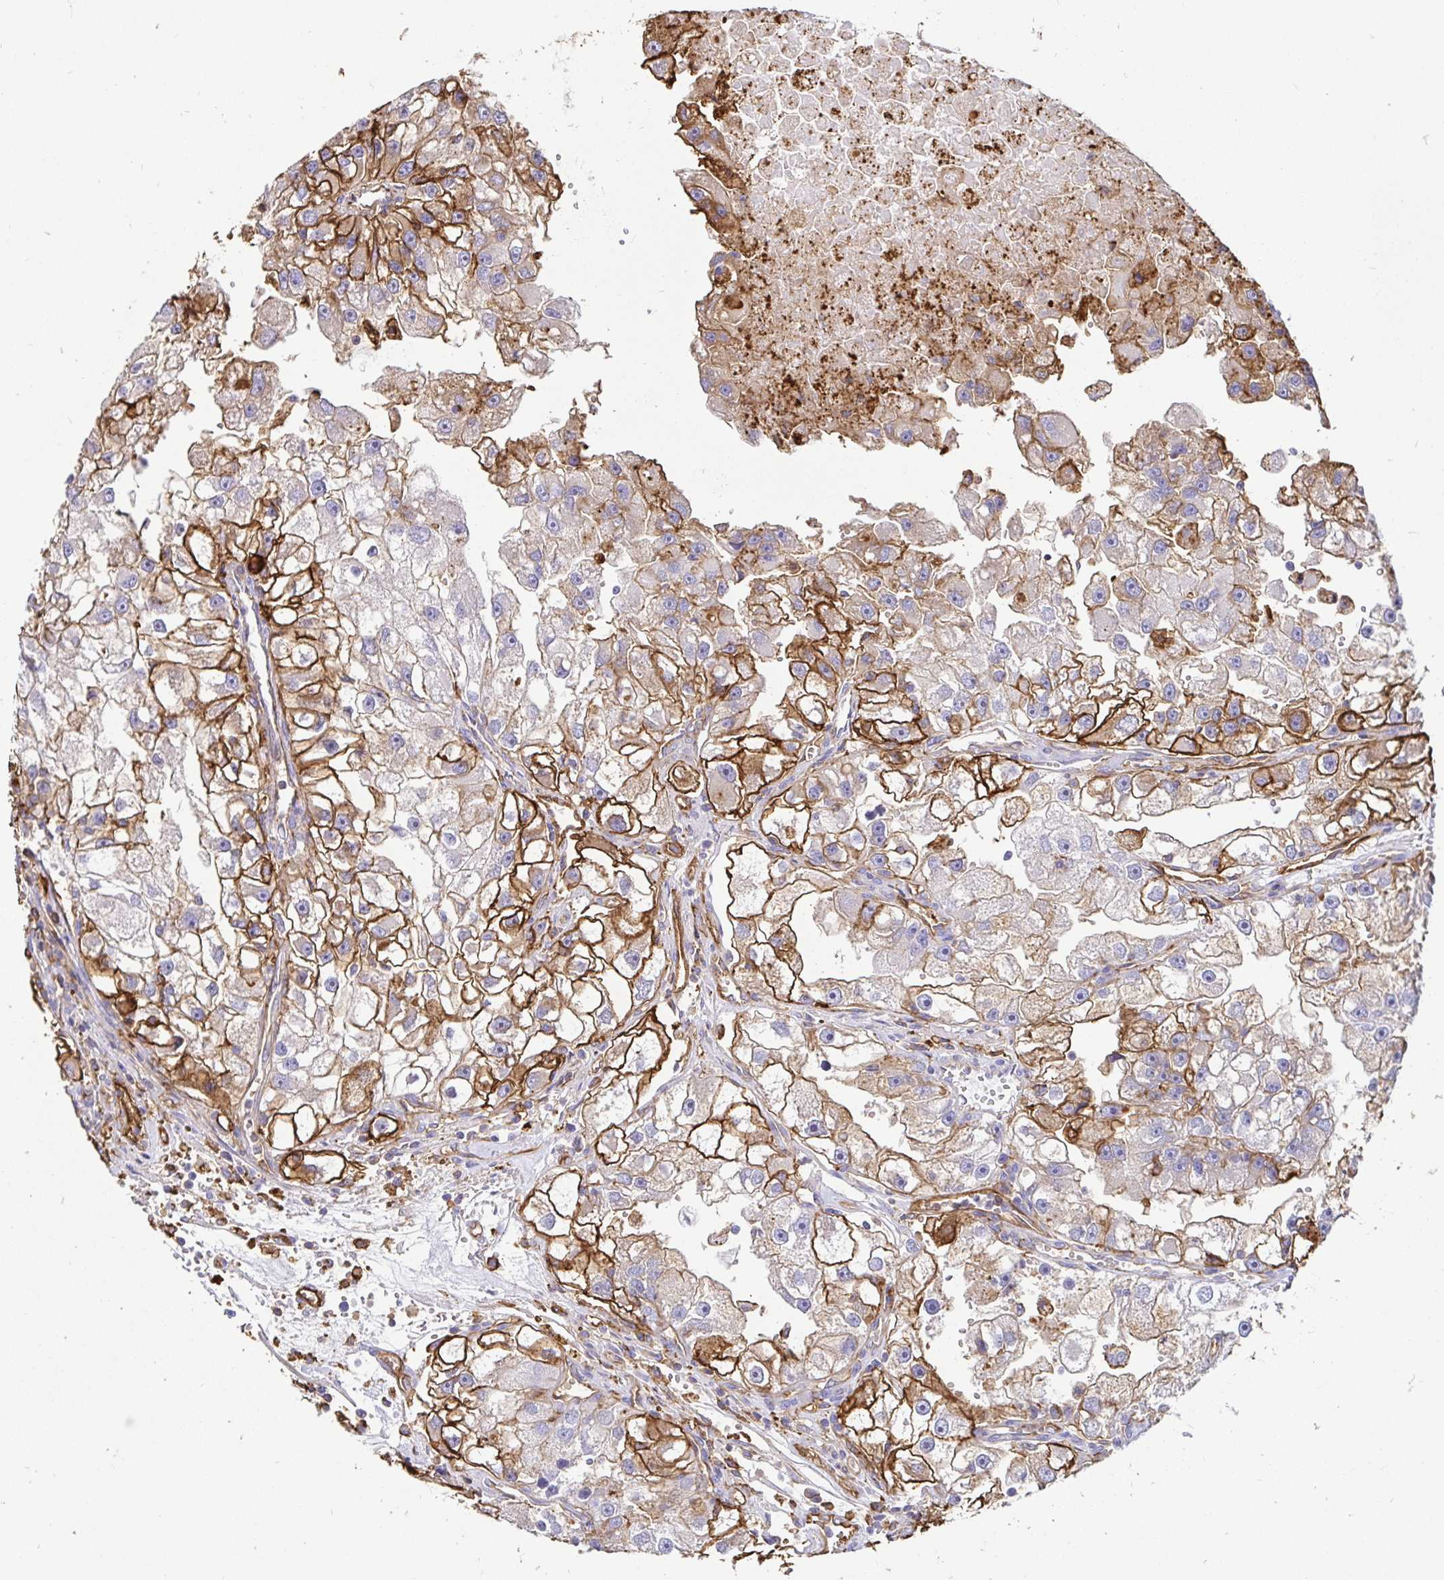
{"staining": {"intensity": "moderate", "quantity": "25%-75%", "location": "cytoplasmic/membranous"}, "tissue": "renal cancer", "cell_type": "Tumor cells", "image_type": "cancer", "snomed": [{"axis": "morphology", "description": "Adenocarcinoma, NOS"}, {"axis": "topography", "description": "Kidney"}], "caption": "Moderate cytoplasmic/membranous positivity for a protein is seen in approximately 25%-75% of tumor cells of renal cancer (adenocarcinoma) using immunohistochemistry.", "gene": "ANXA2", "patient": {"sex": "male", "age": 63}}